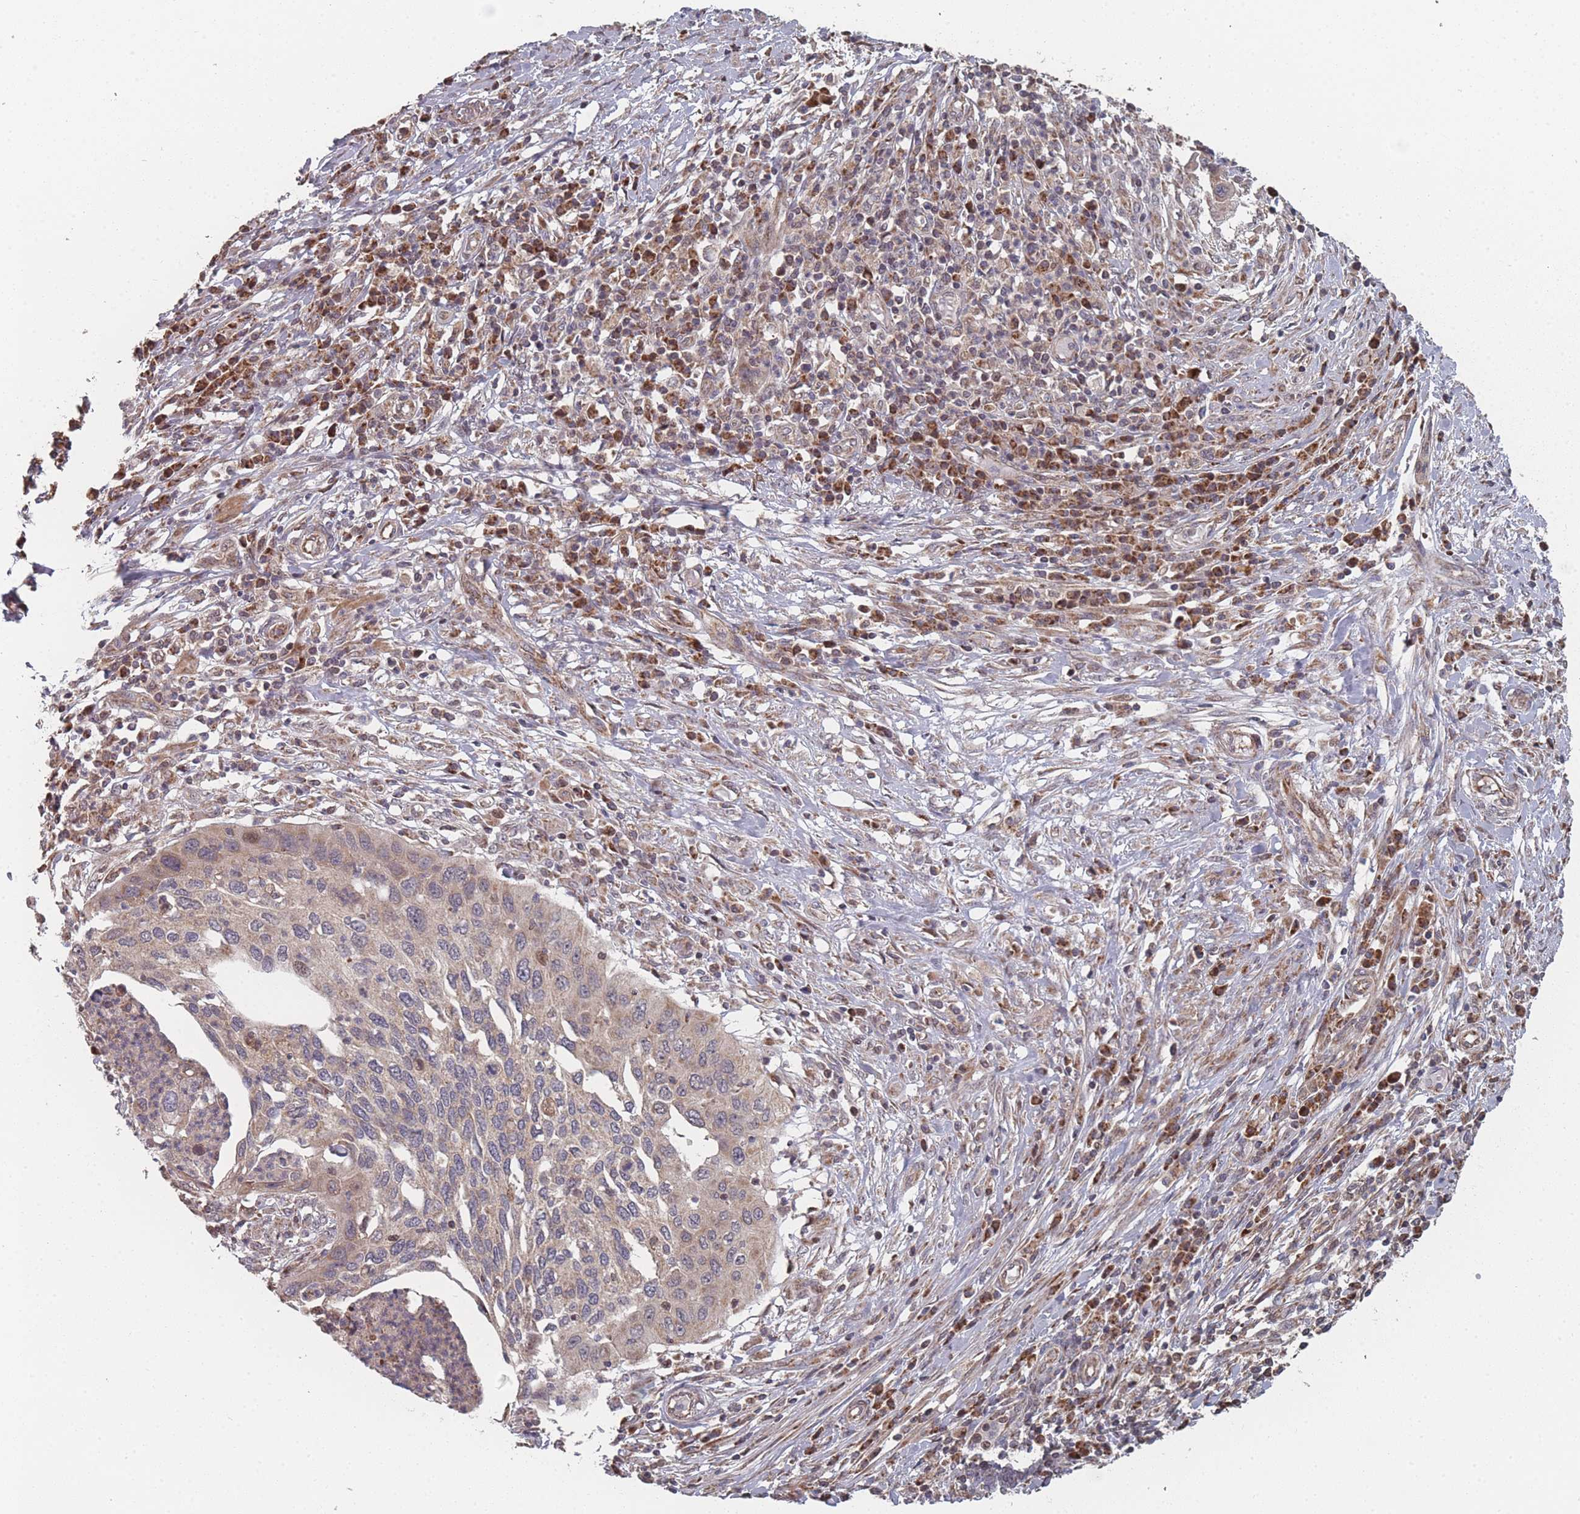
{"staining": {"intensity": "weak", "quantity": "<25%", "location": "cytoplasmic/membranous"}, "tissue": "cervical cancer", "cell_type": "Tumor cells", "image_type": "cancer", "snomed": [{"axis": "morphology", "description": "Squamous cell carcinoma, NOS"}, {"axis": "topography", "description": "Cervix"}], "caption": "Tumor cells are negative for brown protein staining in cervical squamous cell carcinoma.", "gene": "PSMB3", "patient": {"sex": "female", "age": 38}}